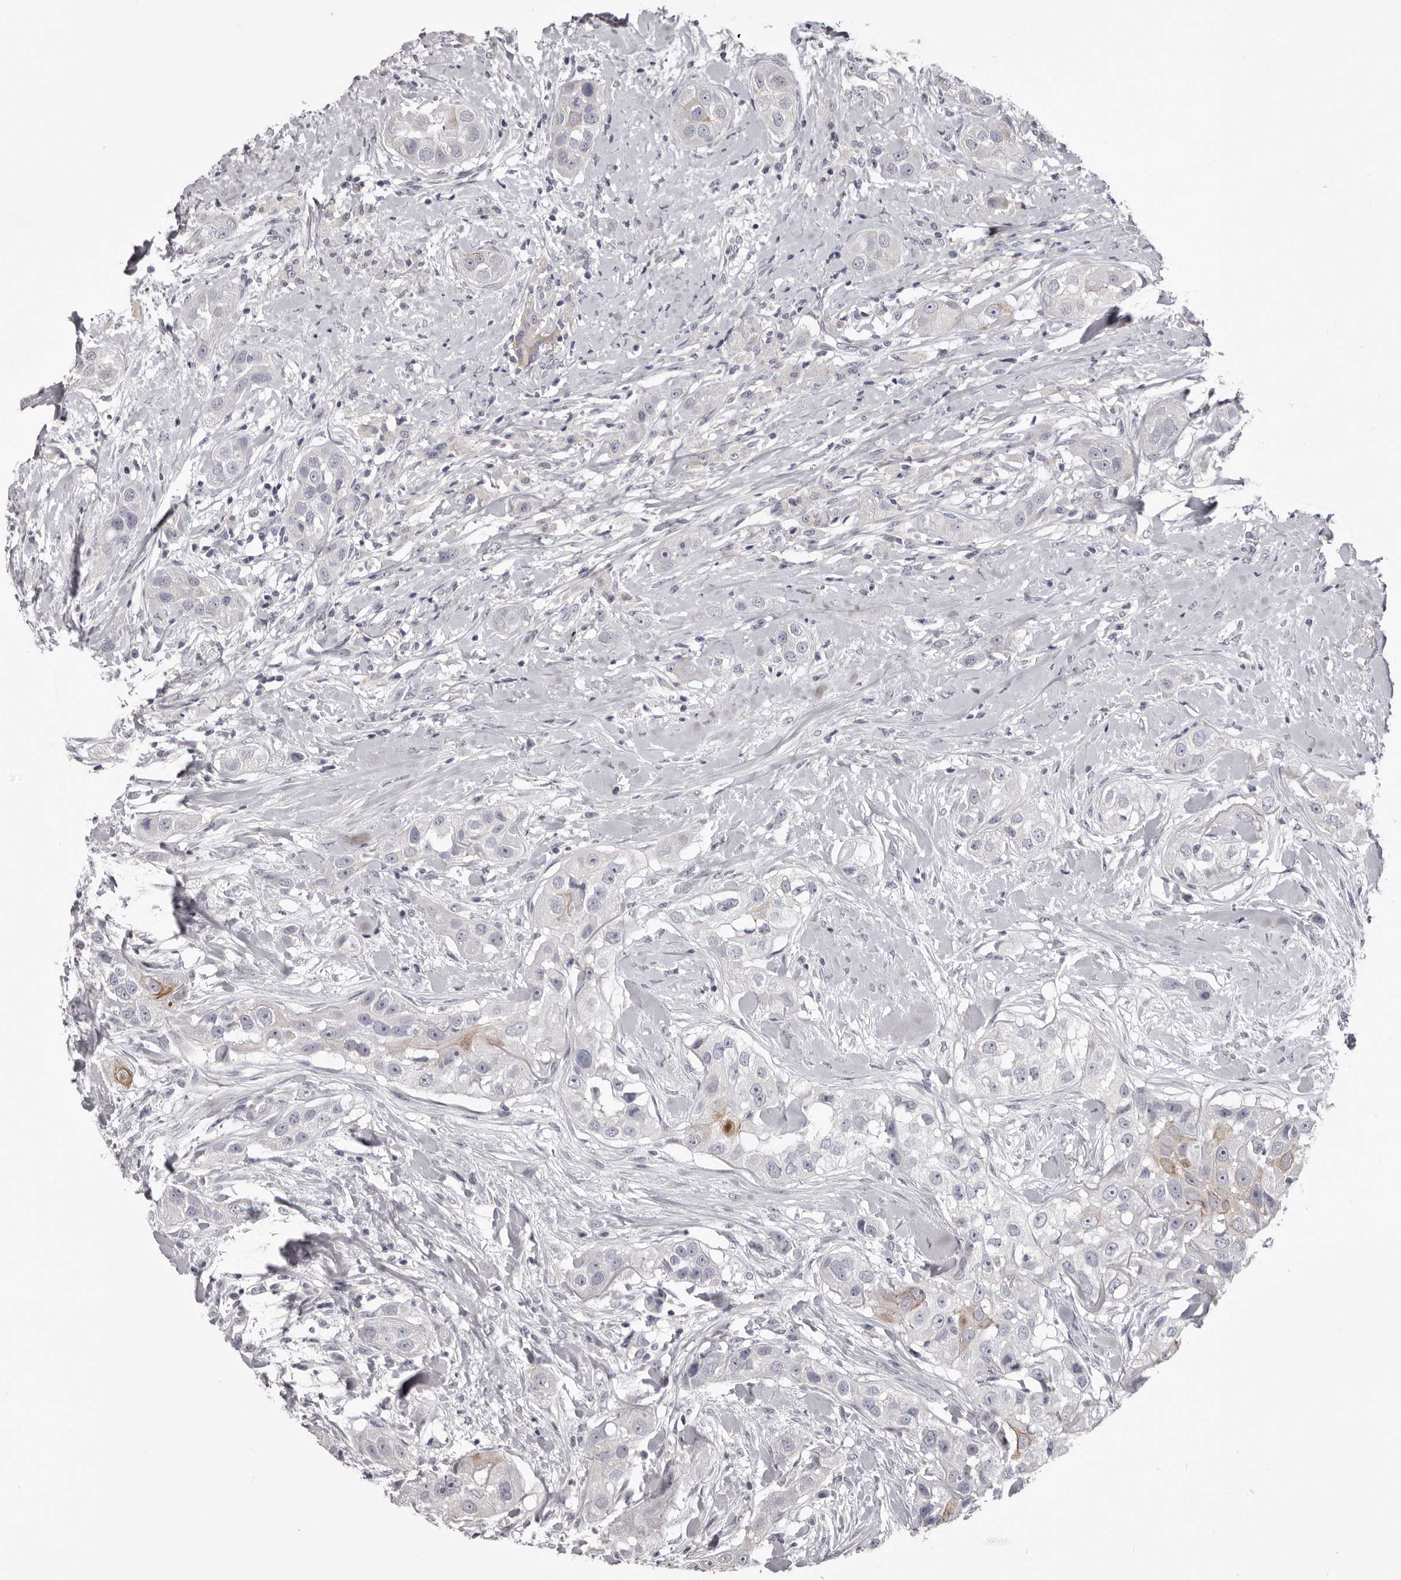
{"staining": {"intensity": "negative", "quantity": "none", "location": "none"}, "tissue": "head and neck cancer", "cell_type": "Tumor cells", "image_type": "cancer", "snomed": [{"axis": "morphology", "description": "Normal tissue, NOS"}, {"axis": "morphology", "description": "Squamous cell carcinoma, NOS"}, {"axis": "topography", "description": "Skeletal muscle"}, {"axis": "topography", "description": "Head-Neck"}], "caption": "A photomicrograph of human head and neck cancer (squamous cell carcinoma) is negative for staining in tumor cells. (DAB immunohistochemistry (IHC) with hematoxylin counter stain).", "gene": "LPAR6", "patient": {"sex": "male", "age": 51}}